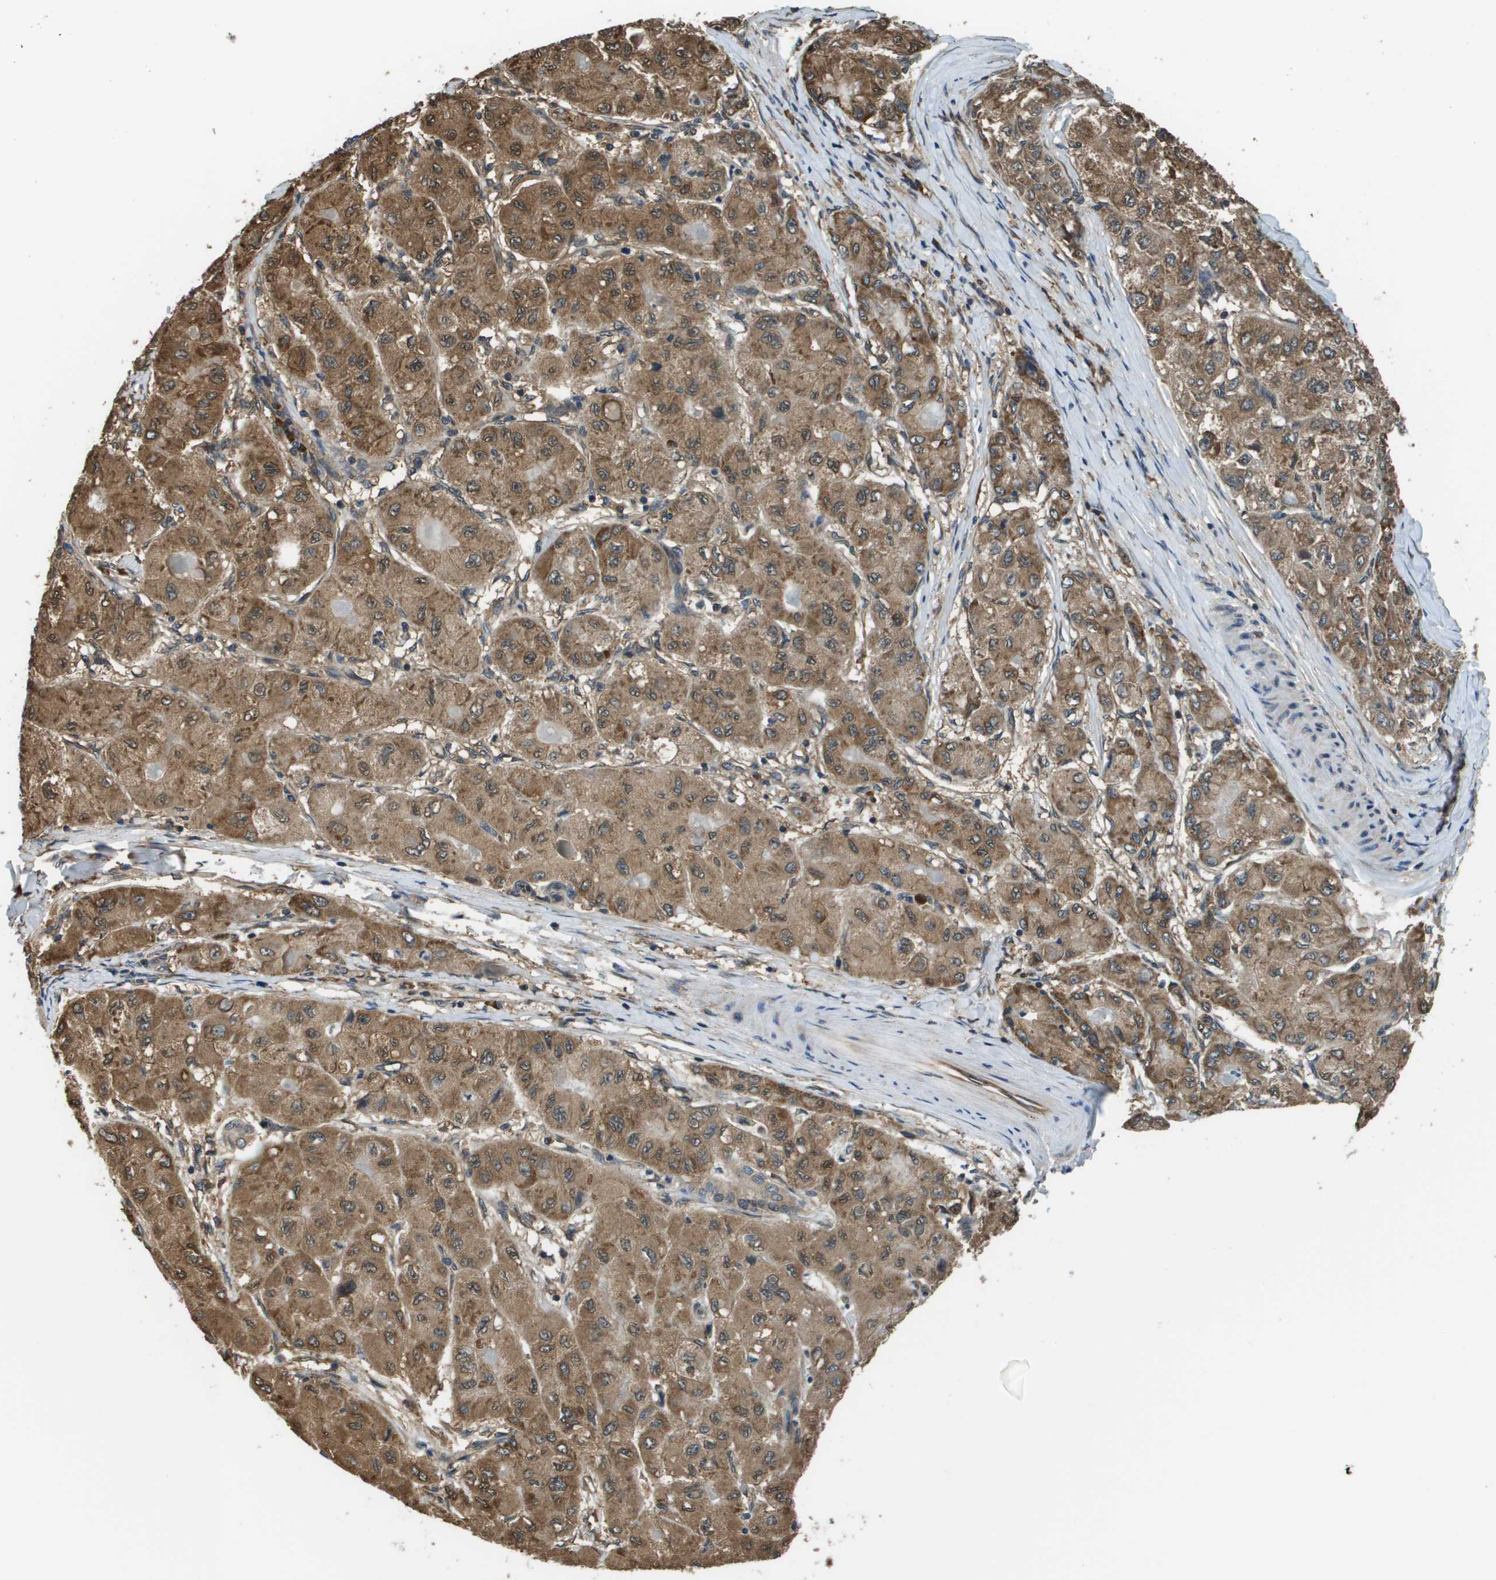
{"staining": {"intensity": "moderate", "quantity": ">75%", "location": "cytoplasmic/membranous"}, "tissue": "liver cancer", "cell_type": "Tumor cells", "image_type": "cancer", "snomed": [{"axis": "morphology", "description": "Carcinoma, Hepatocellular, NOS"}, {"axis": "topography", "description": "Liver"}], "caption": "Protein expression analysis of human liver cancer (hepatocellular carcinoma) reveals moderate cytoplasmic/membranous staining in approximately >75% of tumor cells.", "gene": "SEC62", "patient": {"sex": "male", "age": 80}}